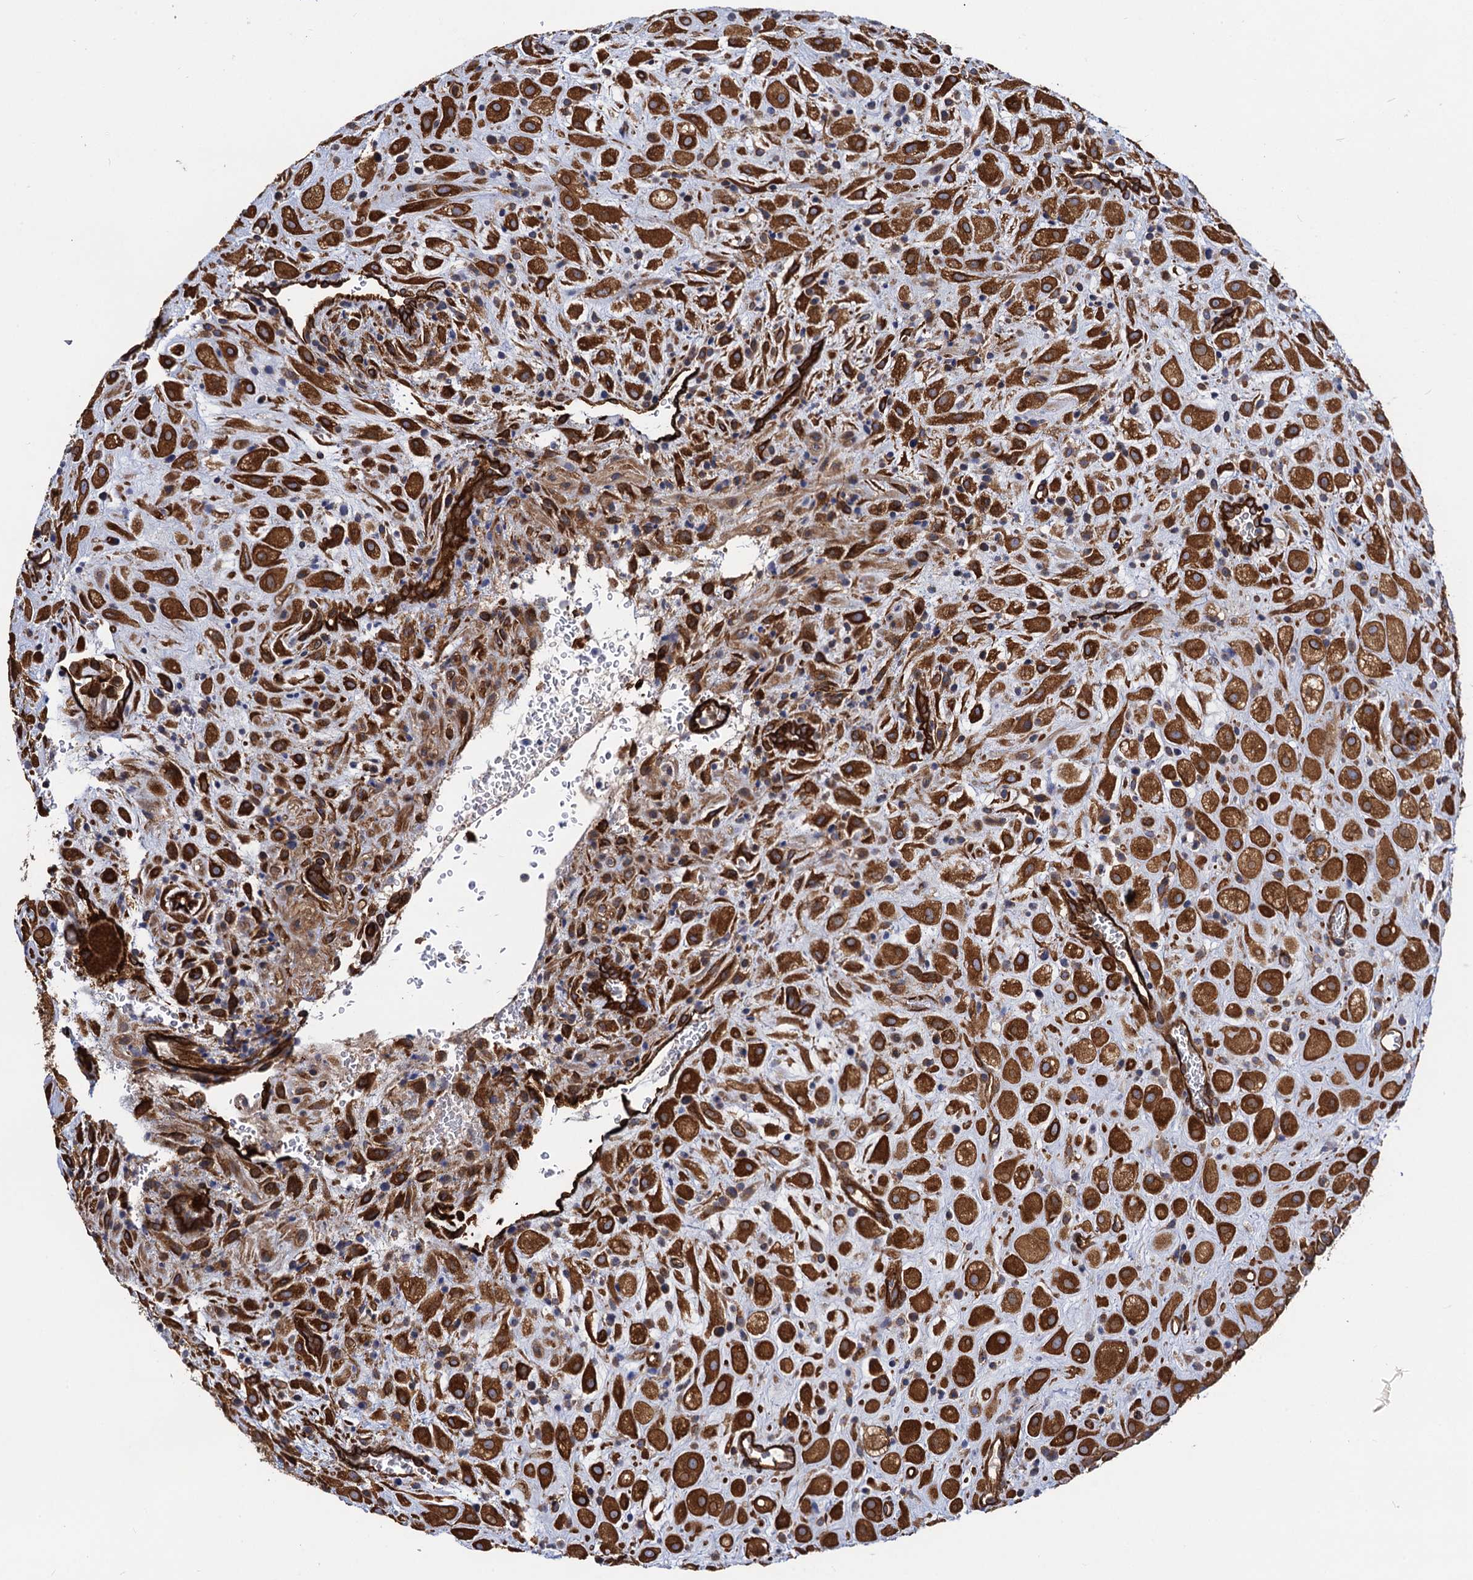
{"staining": {"intensity": "strong", "quantity": ">75%", "location": "cytoplasmic/membranous"}, "tissue": "placenta", "cell_type": "Decidual cells", "image_type": "normal", "snomed": [{"axis": "morphology", "description": "Normal tissue, NOS"}, {"axis": "topography", "description": "Placenta"}], "caption": "Protein expression analysis of unremarkable placenta reveals strong cytoplasmic/membranous expression in about >75% of decidual cells. (Brightfield microscopy of DAB IHC at high magnification).", "gene": "CIP2A", "patient": {"sex": "female", "age": 35}}